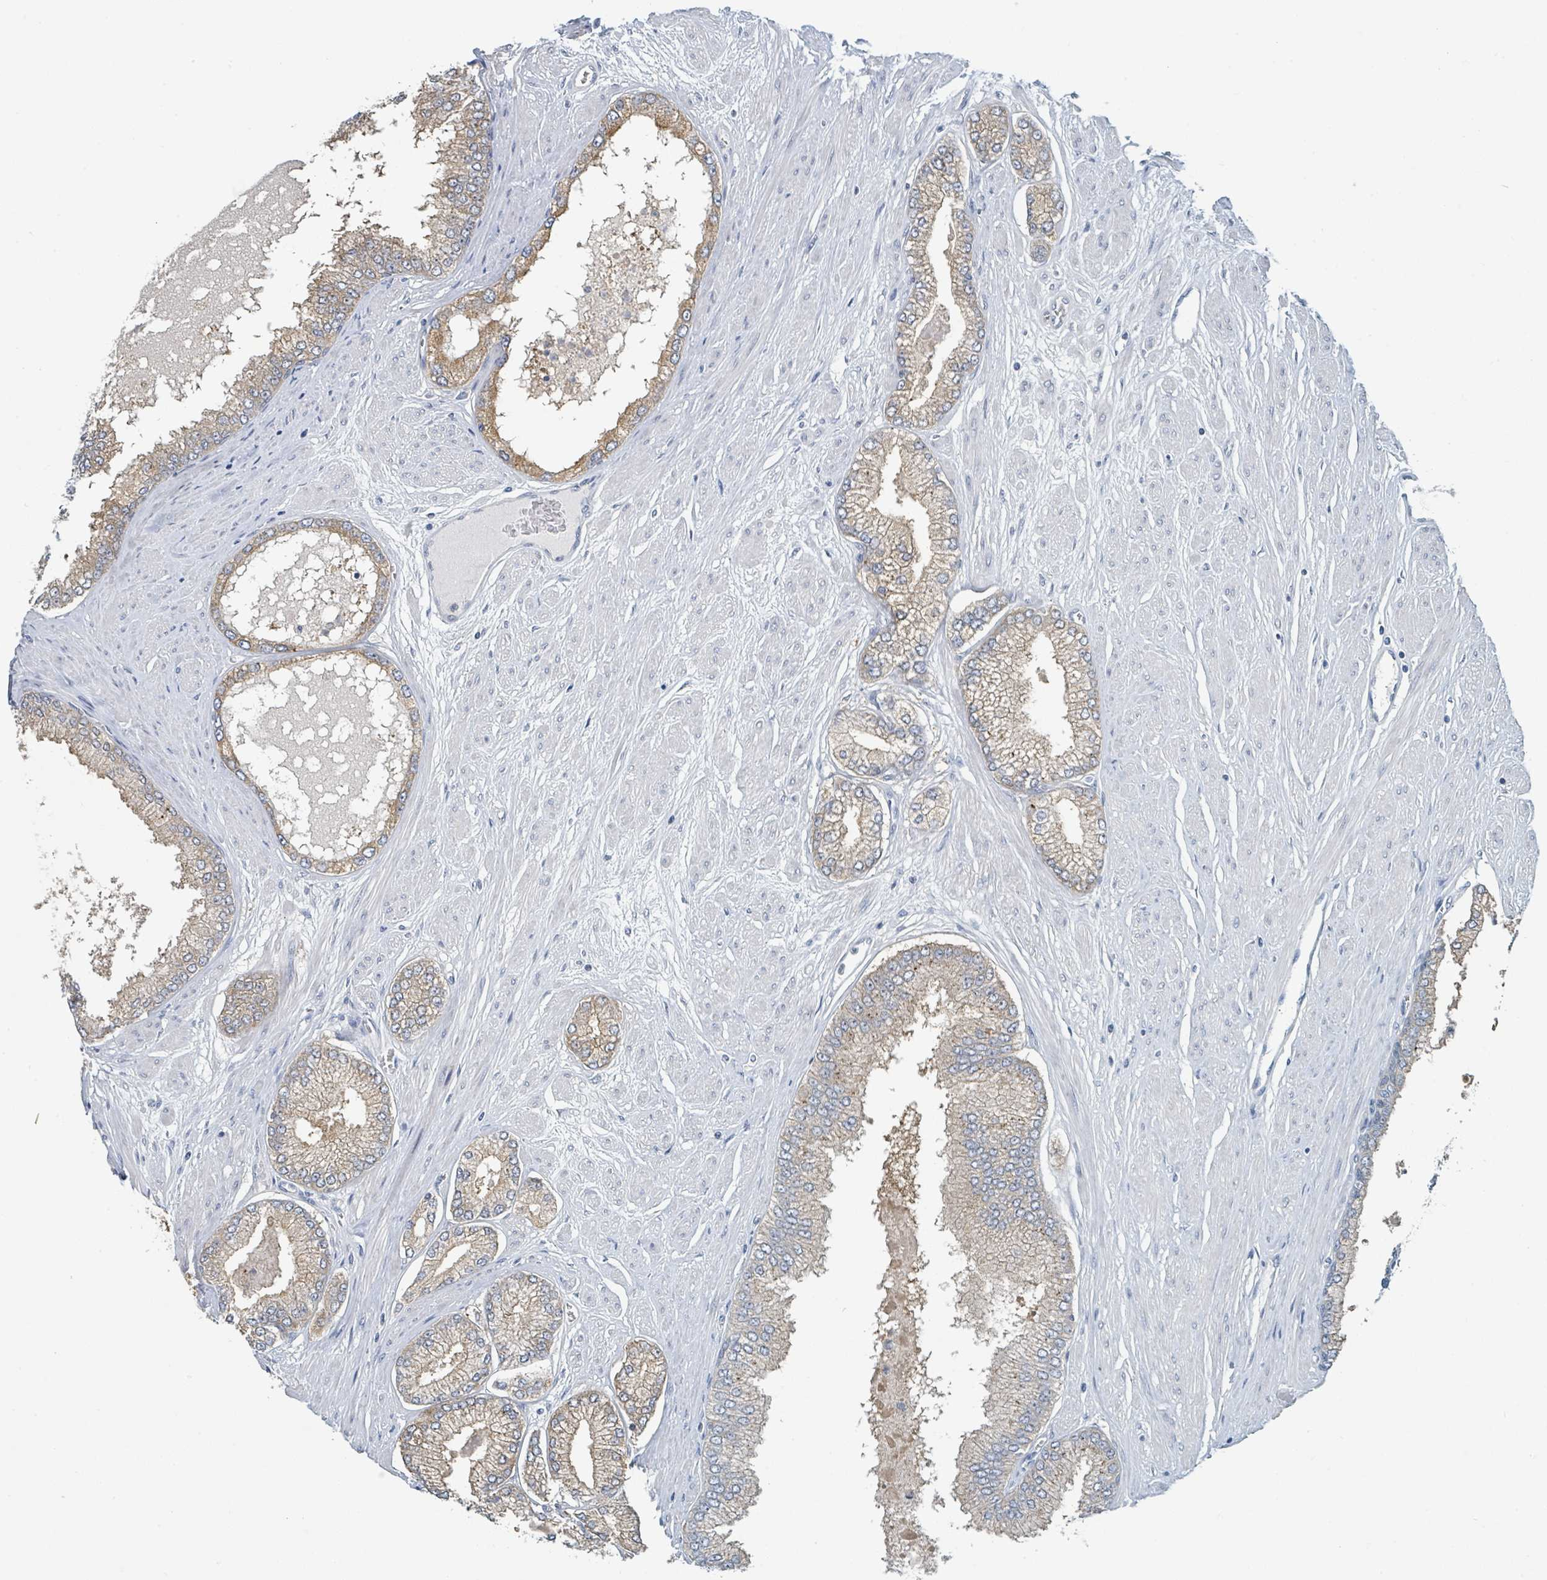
{"staining": {"intensity": "weak", "quantity": "25%-75%", "location": "cytoplasmic/membranous"}, "tissue": "prostate cancer", "cell_type": "Tumor cells", "image_type": "cancer", "snomed": [{"axis": "morphology", "description": "Adenocarcinoma, Low grade"}, {"axis": "topography", "description": "Prostate"}], "caption": "Adenocarcinoma (low-grade) (prostate) stained with IHC shows weak cytoplasmic/membranous staining in approximately 25%-75% of tumor cells.", "gene": "ANKRD55", "patient": {"sex": "male", "age": 55}}